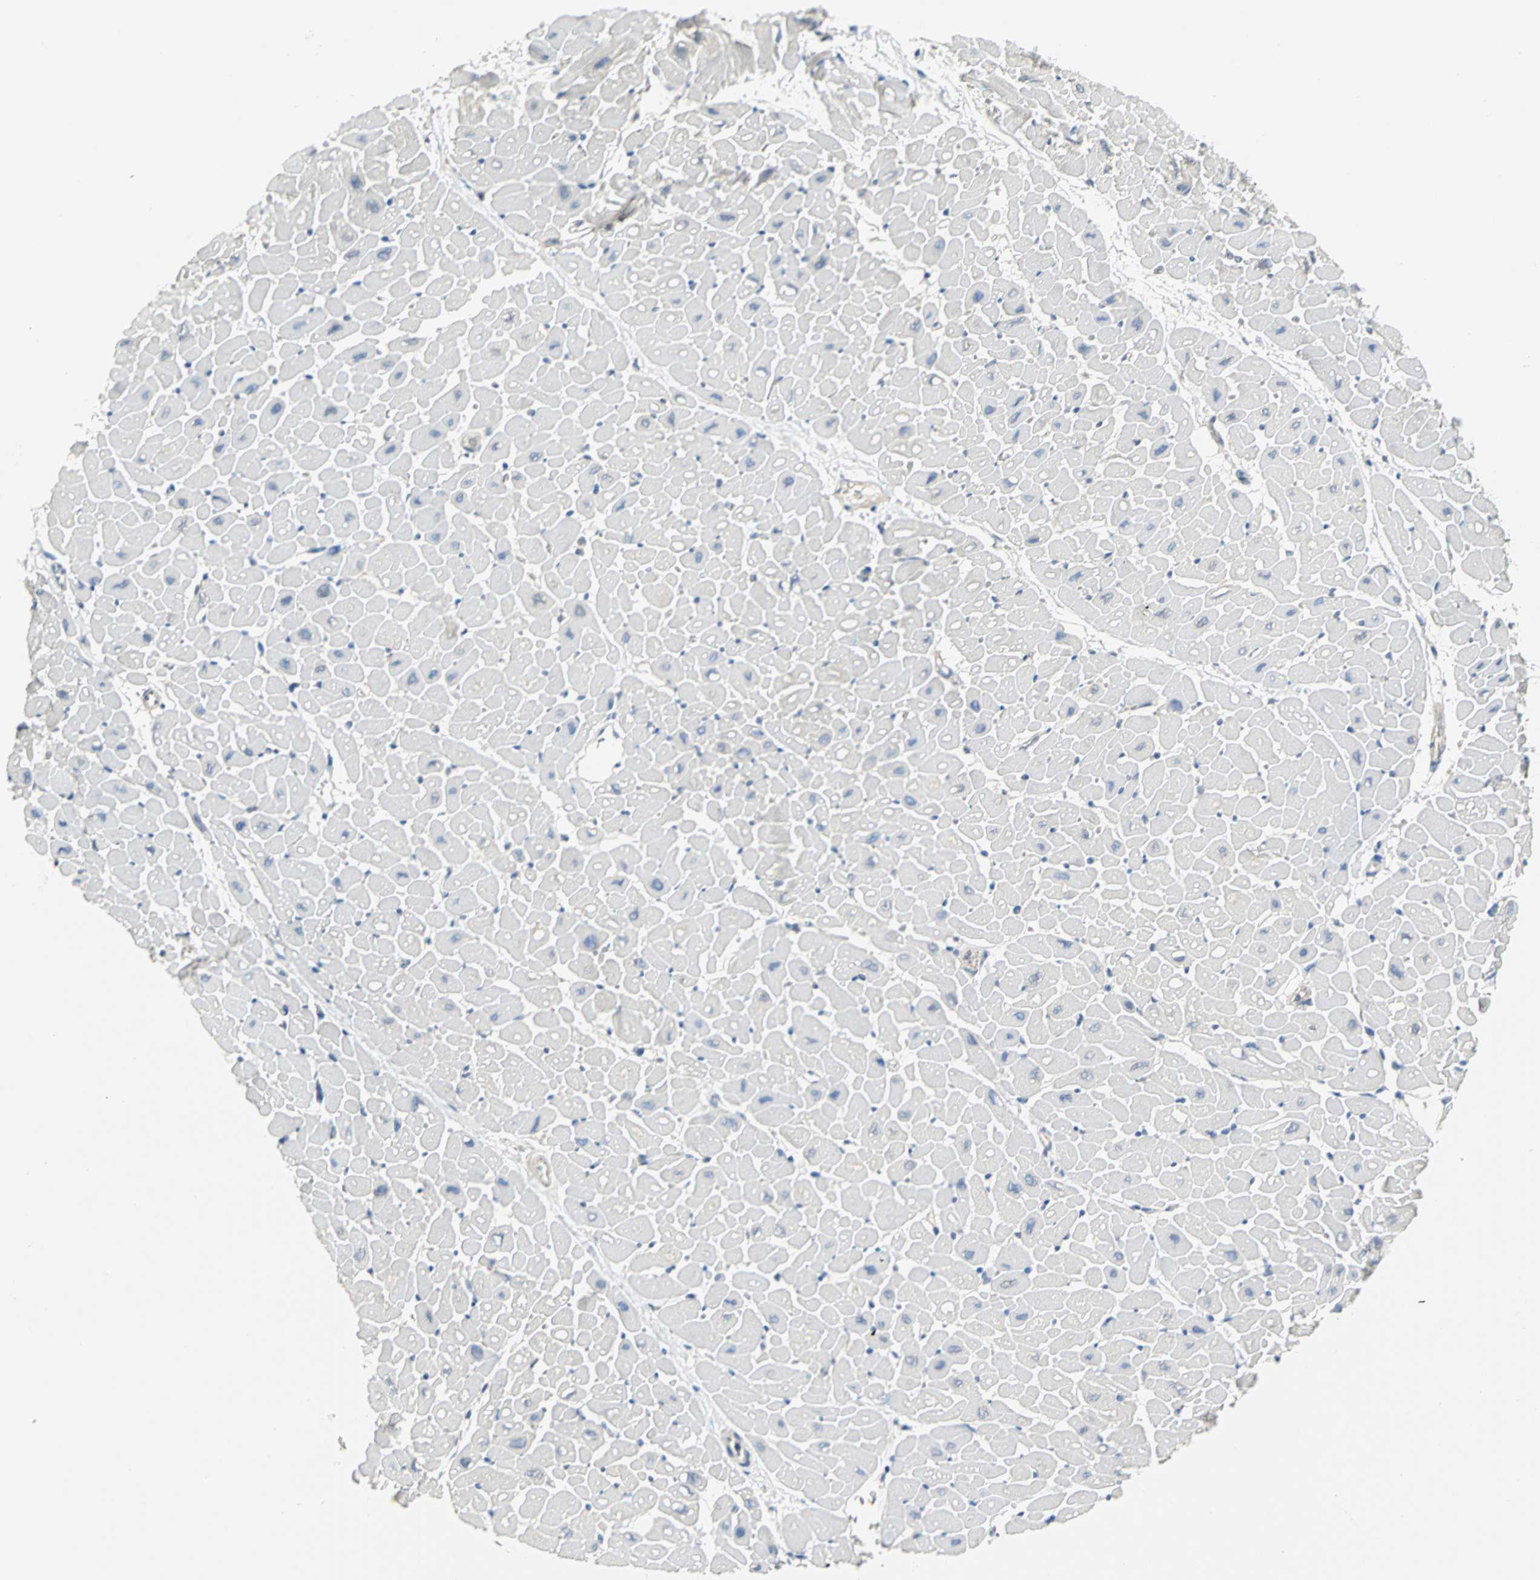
{"staining": {"intensity": "negative", "quantity": "none", "location": "none"}, "tissue": "heart muscle", "cell_type": "Cardiomyocytes", "image_type": "normal", "snomed": [{"axis": "morphology", "description": "Normal tissue, NOS"}, {"axis": "topography", "description": "Heart"}], "caption": "Immunohistochemical staining of unremarkable heart muscle shows no significant positivity in cardiomyocytes. (DAB (3,3'-diaminobenzidine) immunohistochemistry (IHC) with hematoxylin counter stain).", "gene": "PGM3", "patient": {"sex": "male", "age": 45}}